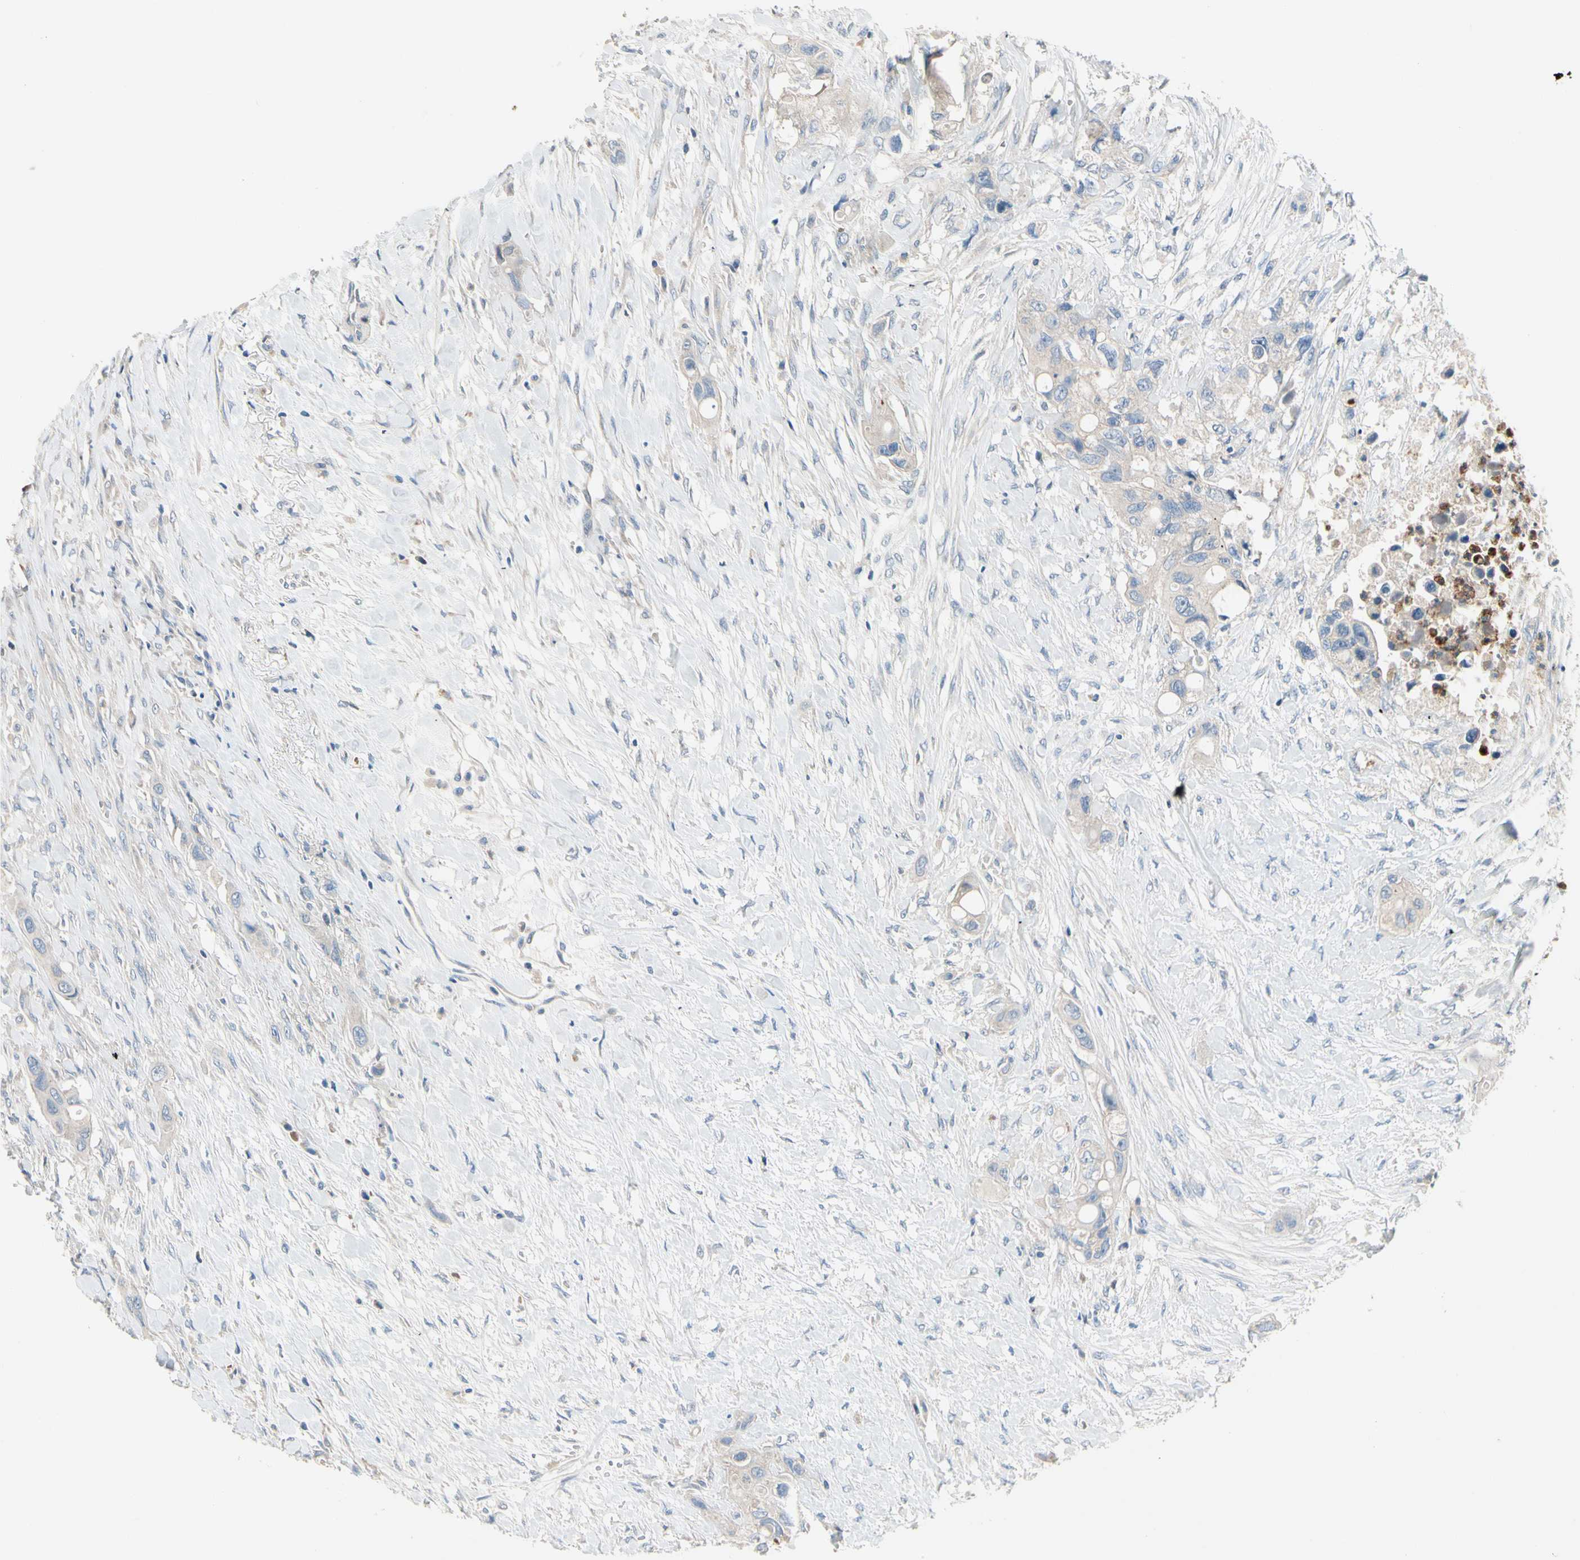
{"staining": {"intensity": "negative", "quantity": "none", "location": "none"}, "tissue": "colorectal cancer", "cell_type": "Tumor cells", "image_type": "cancer", "snomed": [{"axis": "morphology", "description": "Adenocarcinoma, NOS"}, {"axis": "topography", "description": "Colon"}], "caption": "Colorectal cancer (adenocarcinoma) was stained to show a protein in brown. There is no significant expression in tumor cells.", "gene": "SIGLEC5", "patient": {"sex": "female", "age": 57}}